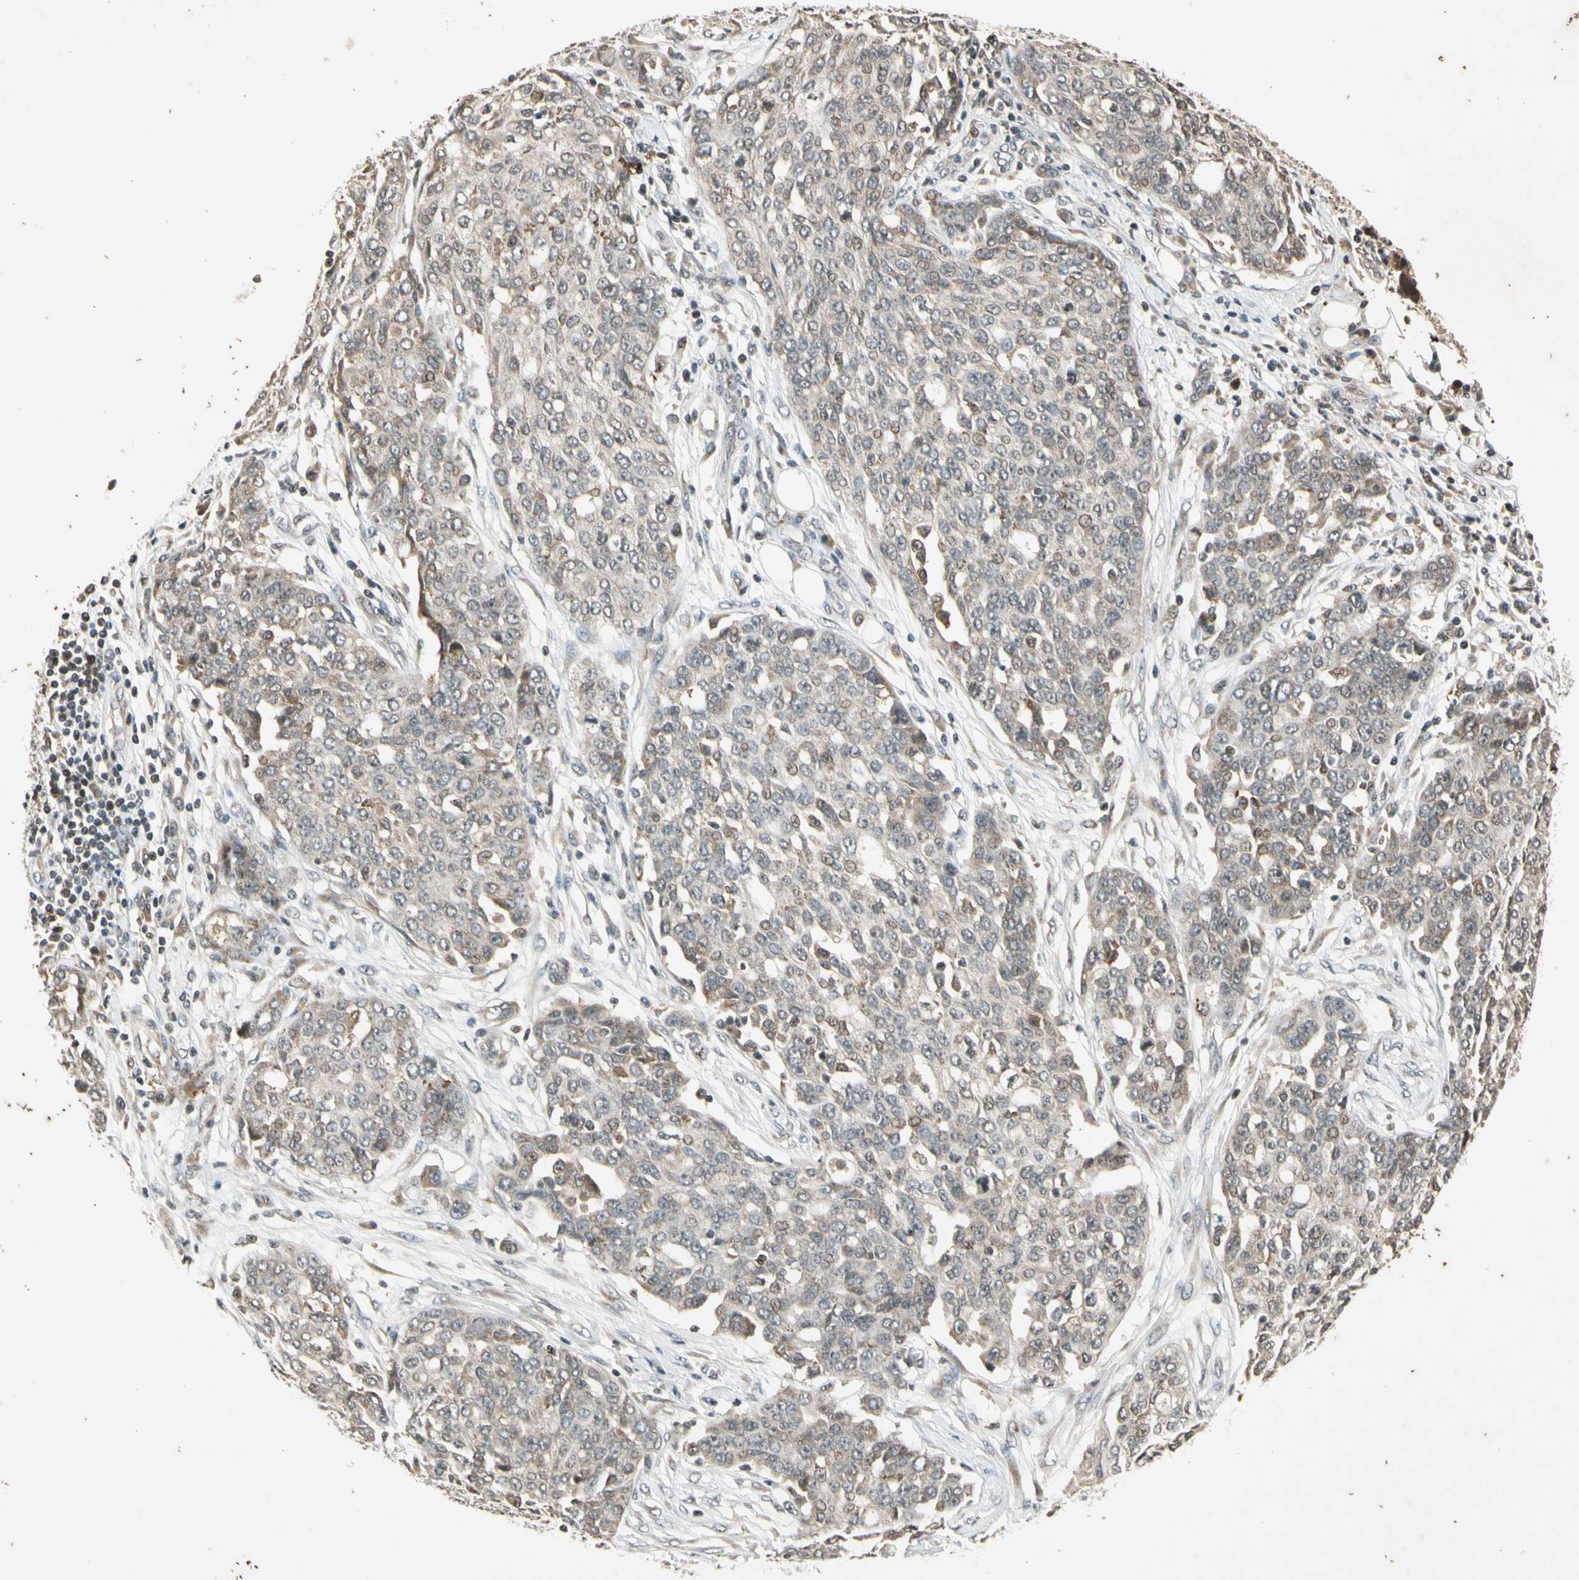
{"staining": {"intensity": "weak", "quantity": "<25%", "location": "cytoplasmic/membranous,nuclear"}, "tissue": "ovarian cancer", "cell_type": "Tumor cells", "image_type": "cancer", "snomed": [{"axis": "morphology", "description": "Cystadenocarcinoma, serous, NOS"}, {"axis": "topography", "description": "Soft tissue"}, {"axis": "topography", "description": "Ovary"}], "caption": "Photomicrograph shows no significant protein positivity in tumor cells of serous cystadenocarcinoma (ovarian). (DAB immunohistochemistry (IHC), high magnification).", "gene": "EFNB2", "patient": {"sex": "female", "age": 57}}